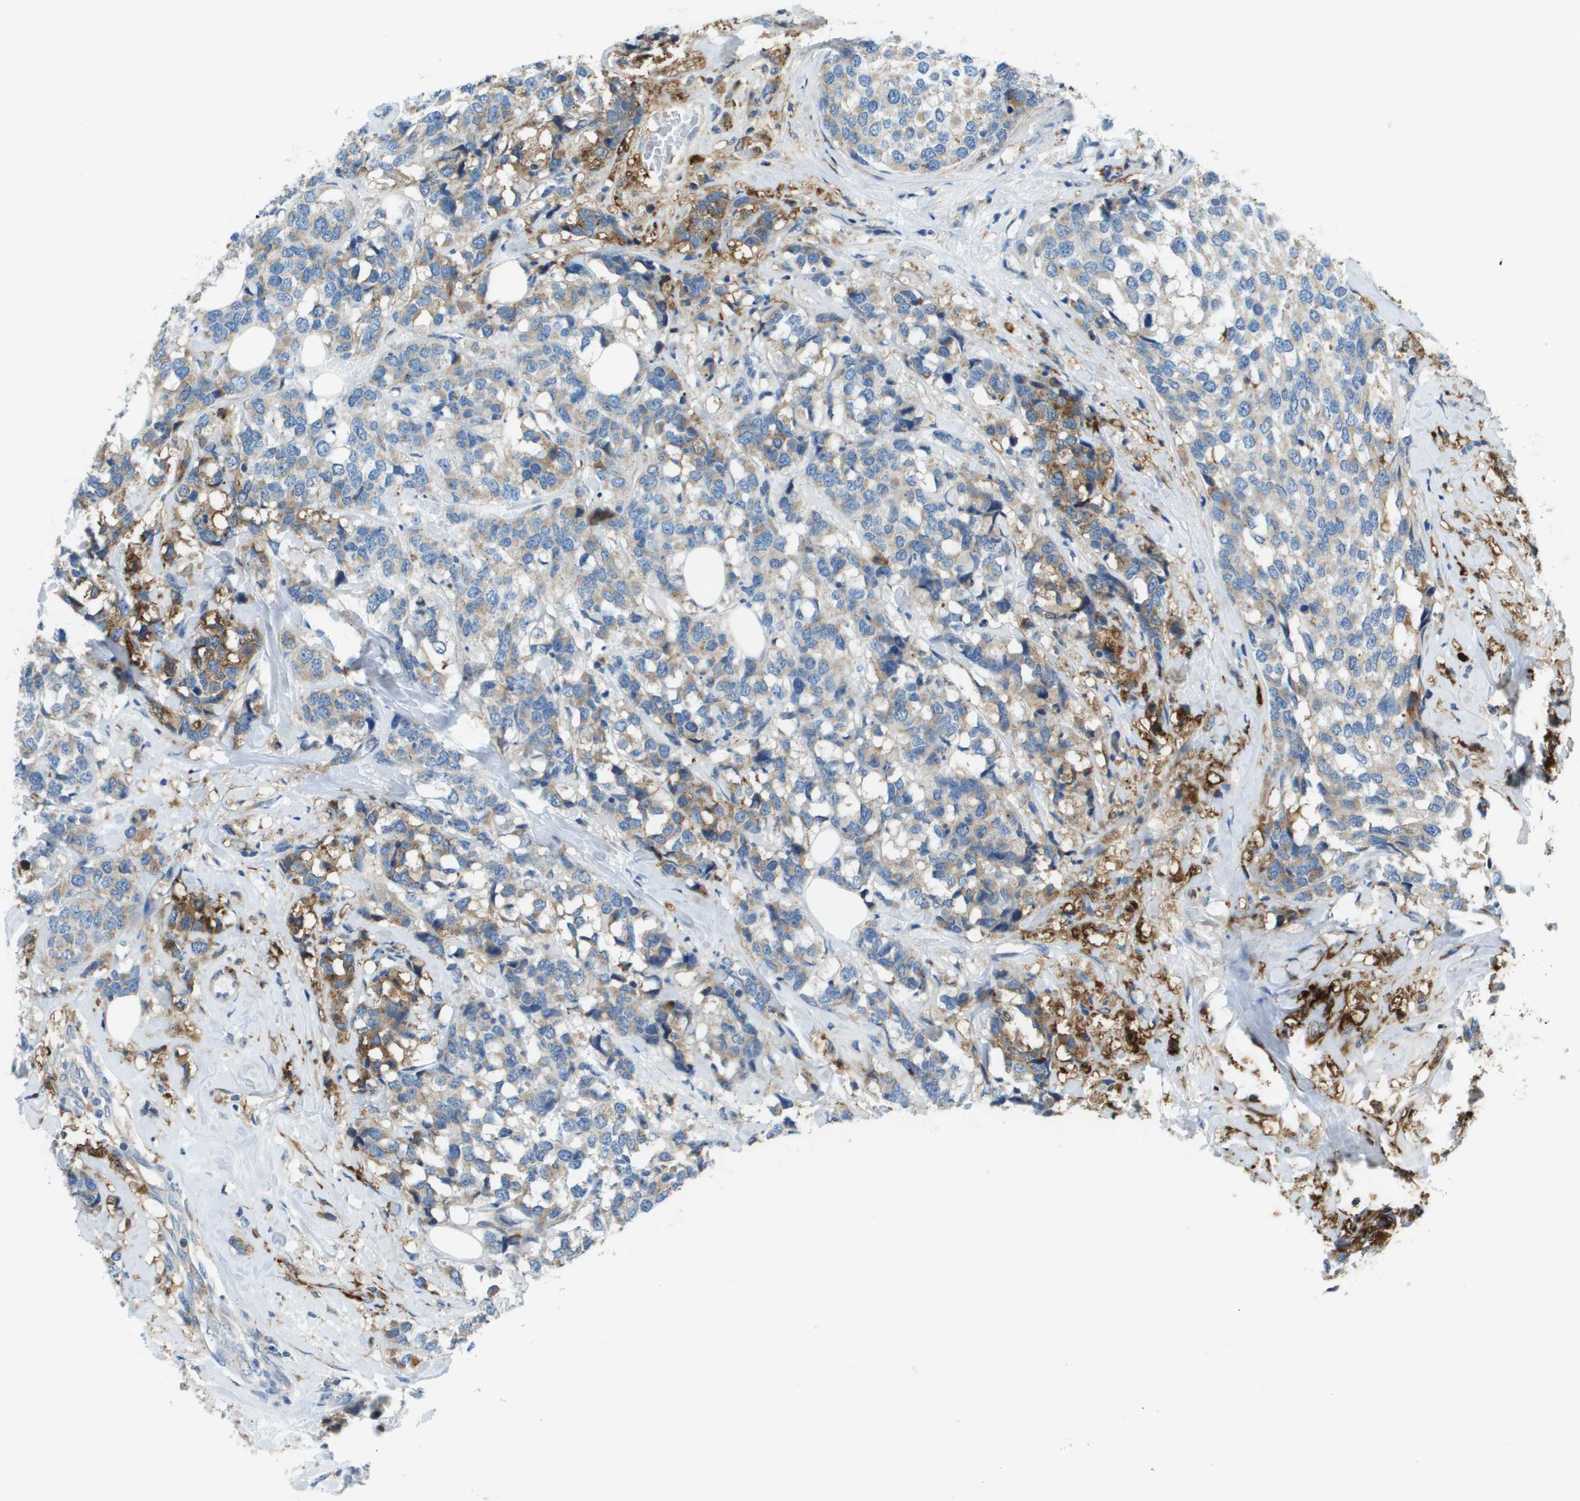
{"staining": {"intensity": "moderate", "quantity": "25%-75%", "location": "cytoplasmic/membranous"}, "tissue": "breast cancer", "cell_type": "Tumor cells", "image_type": "cancer", "snomed": [{"axis": "morphology", "description": "Lobular carcinoma"}, {"axis": "topography", "description": "Breast"}], "caption": "Immunohistochemistry (IHC) of breast lobular carcinoma exhibits medium levels of moderate cytoplasmic/membranous staining in about 25%-75% of tumor cells.", "gene": "SDC1", "patient": {"sex": "female", "age": 59}}